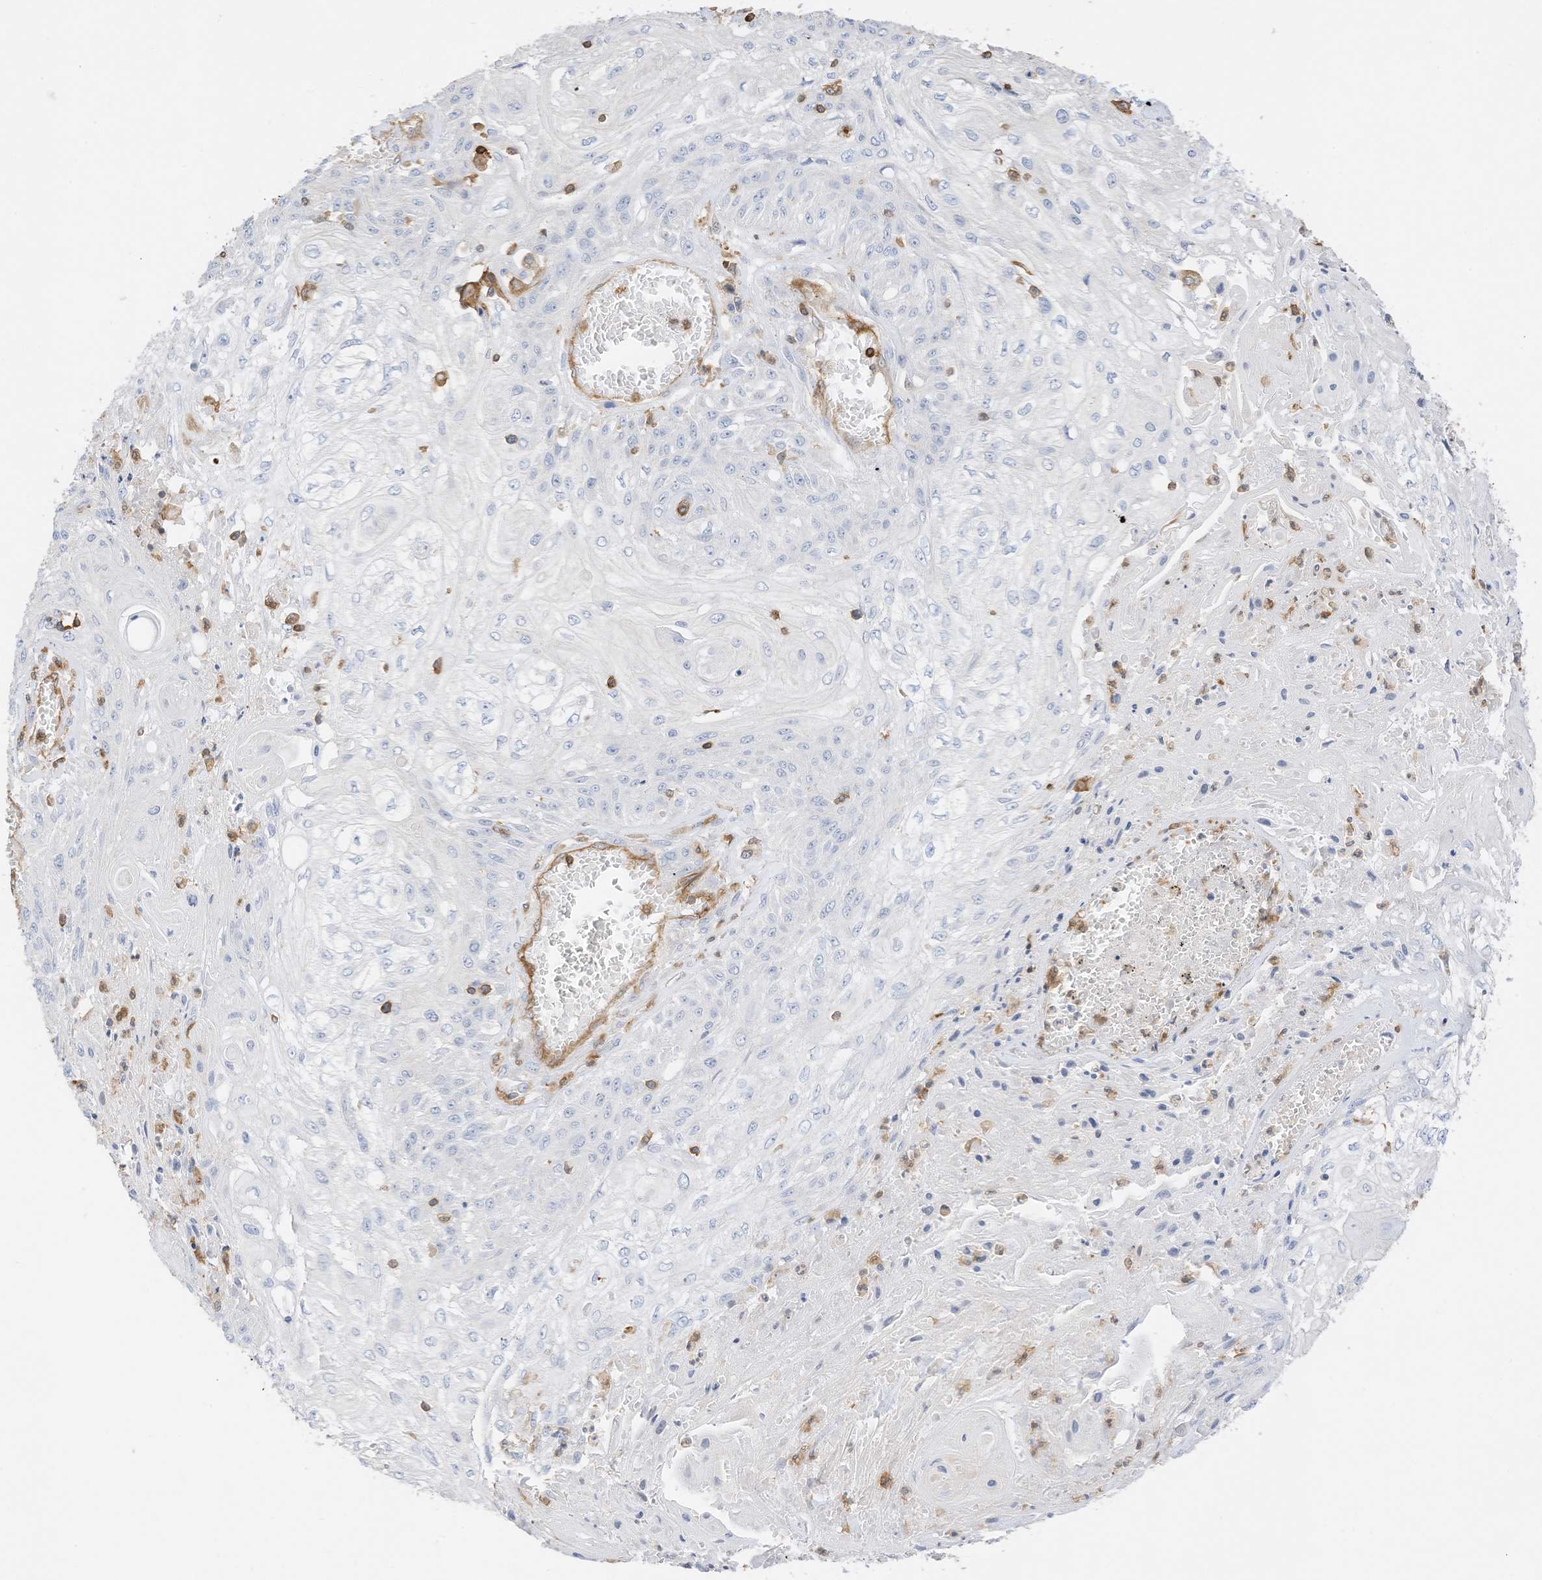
{"staining": {"intensity": "negative", "quantity": "none", "location": "none"}, "tissue": "skin cancer", "cell_type": "Tumor cells", "image_type": "cancer", "snomed": [{"axis": "morphology", "description": "Squamous cell carcinoma, NOS"}, {"axis": "morphology", "description": "Squamous cell carcinoma, metastatic, NOS"}, {"axis": "topography", "description": "Skin"}, {"axis": "topography", "description": "Lymph node"}], "caption": "Tumor cells show no significant staining in metastatic squamous cell carcinoma (skin).", "gene": "ARHGAP25", "patient": {"sex": "male", "age": 75}}